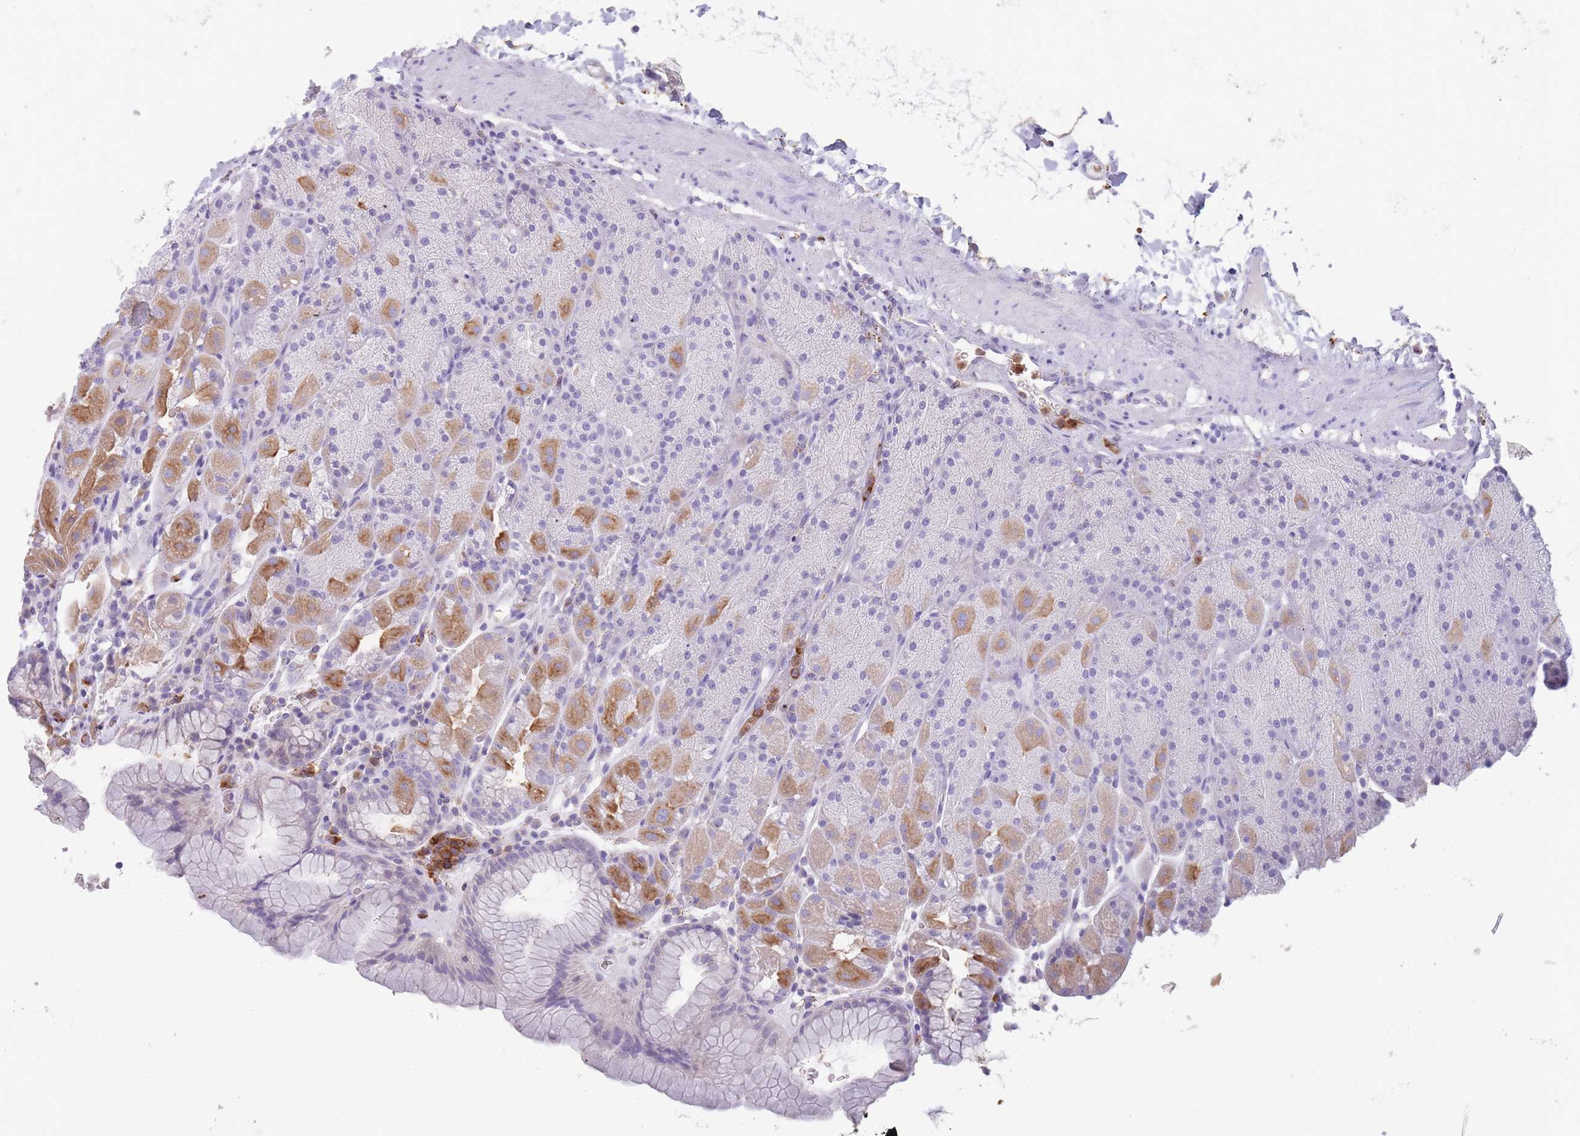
{"staining": {"intensity": "moderate", "quantity": "<25%", "location": "cytoplasmic/membranous"}, "tissue": "stomach", "cell_type": "Glandular cells", "image_type": "normal", "snomed": [{"axis": "morphology", "description": "Normal tissue, NOS"}, {"axis": "topography", "description": "Stomach, upper"}, {"axis": "topography", "description": "Stomach, lower"}], "caption": "This is an image of immunohistochemistry (IHC) staining of benign stomach, which shows moderate positivity in the cytoplasmic/membranous of glandular cells.", "gene": "CR1L", "patient": {"sex": "male", "age": 67}}